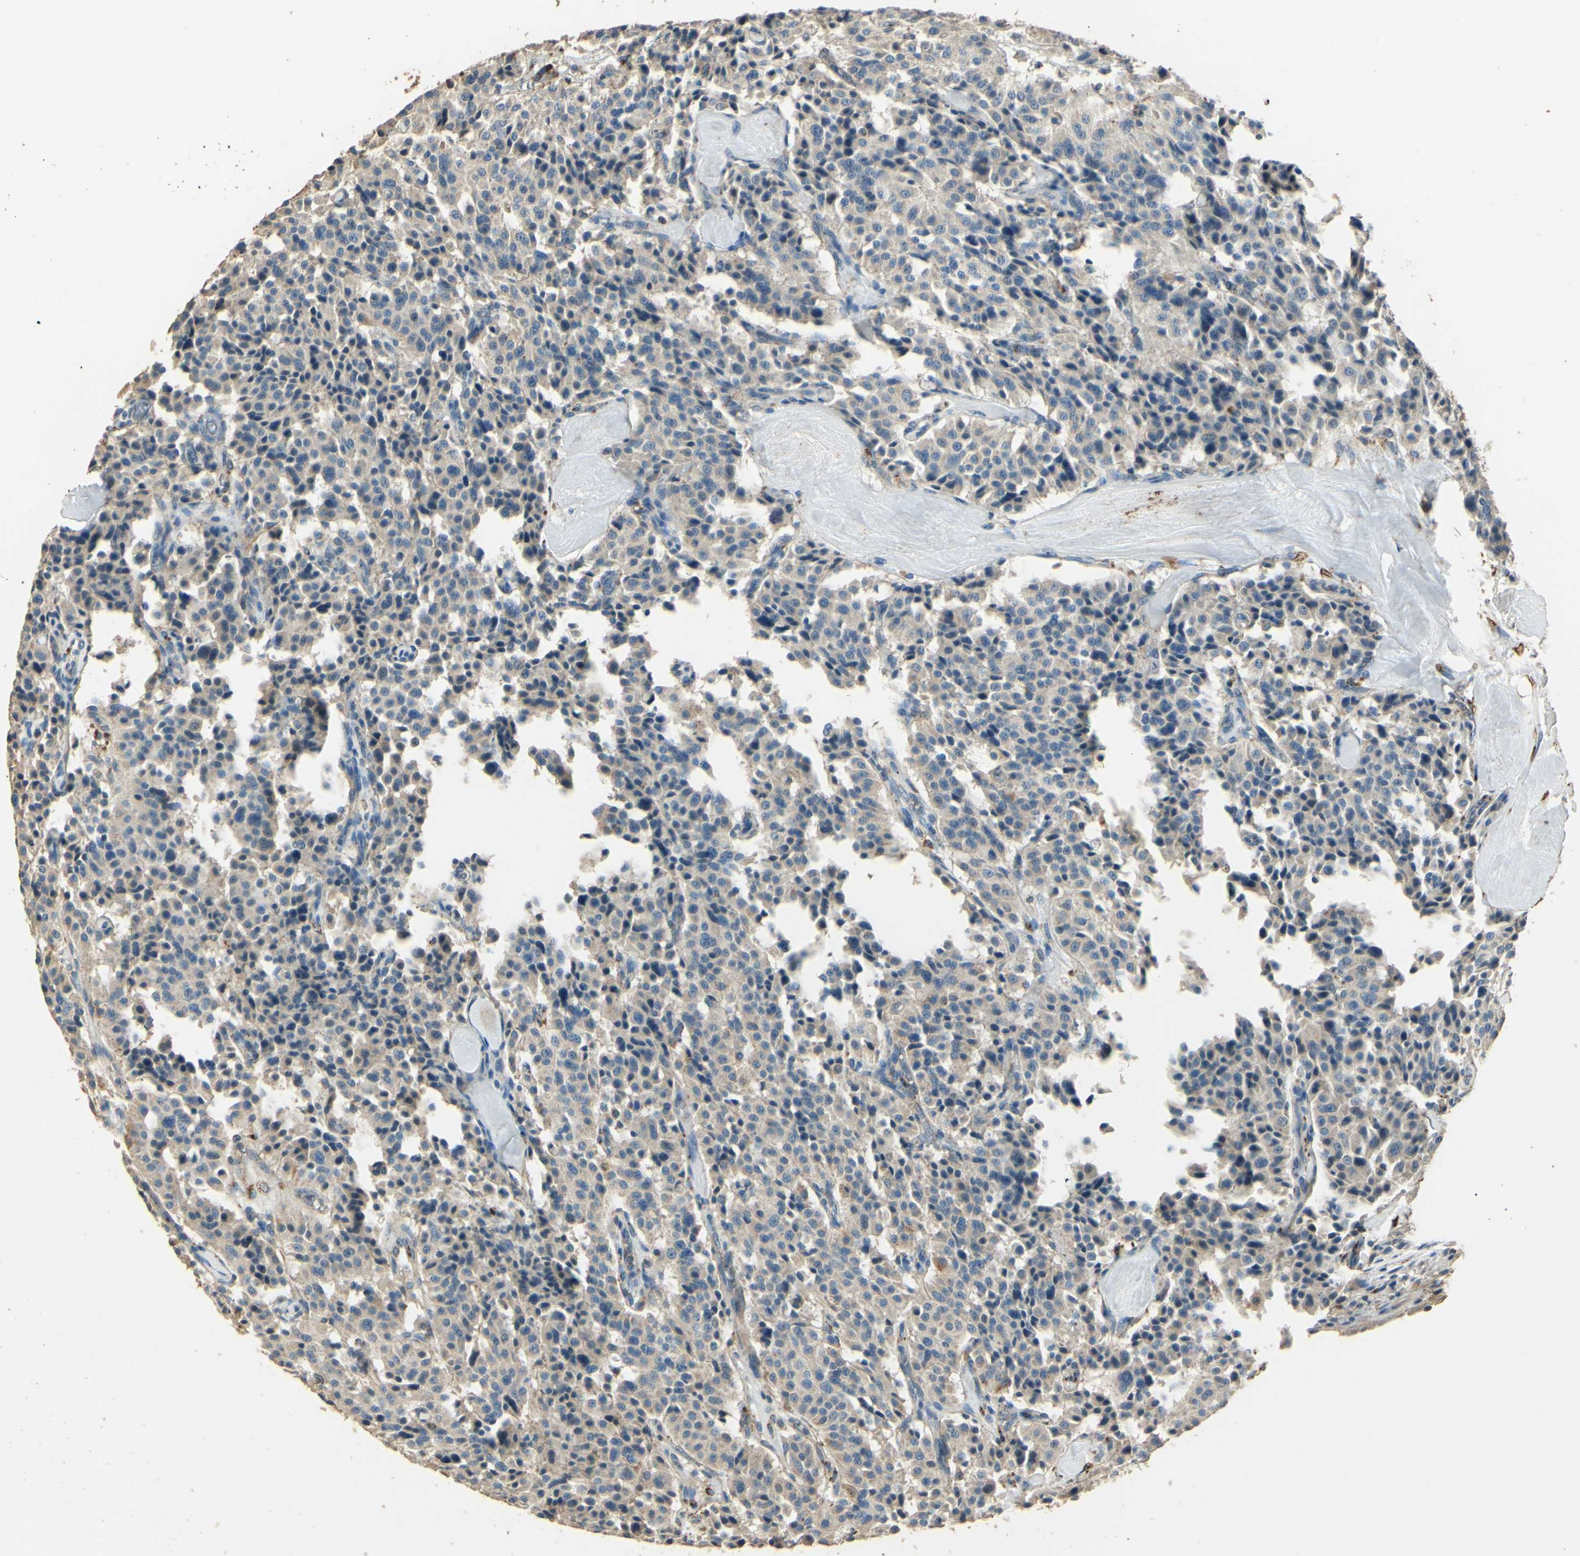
{"staining": {"intensity": "negative", "quantity": "none", "location": "none"}, "tissue": "carcinoid", "cell_type": "Tumor cells", "image_type": "cancer", "snomed": [{"axis": "morphology", "description": "Carcinoid, malignant, NOS"}, {"axis": "topography", "description": "Lung"}], "caption": "Carcinoid was stained to show a protein in brown. There is no significant staining in tumor cells.", "gene": "ARHGEF17", "patient": {"sex": "male", "age": 30}}